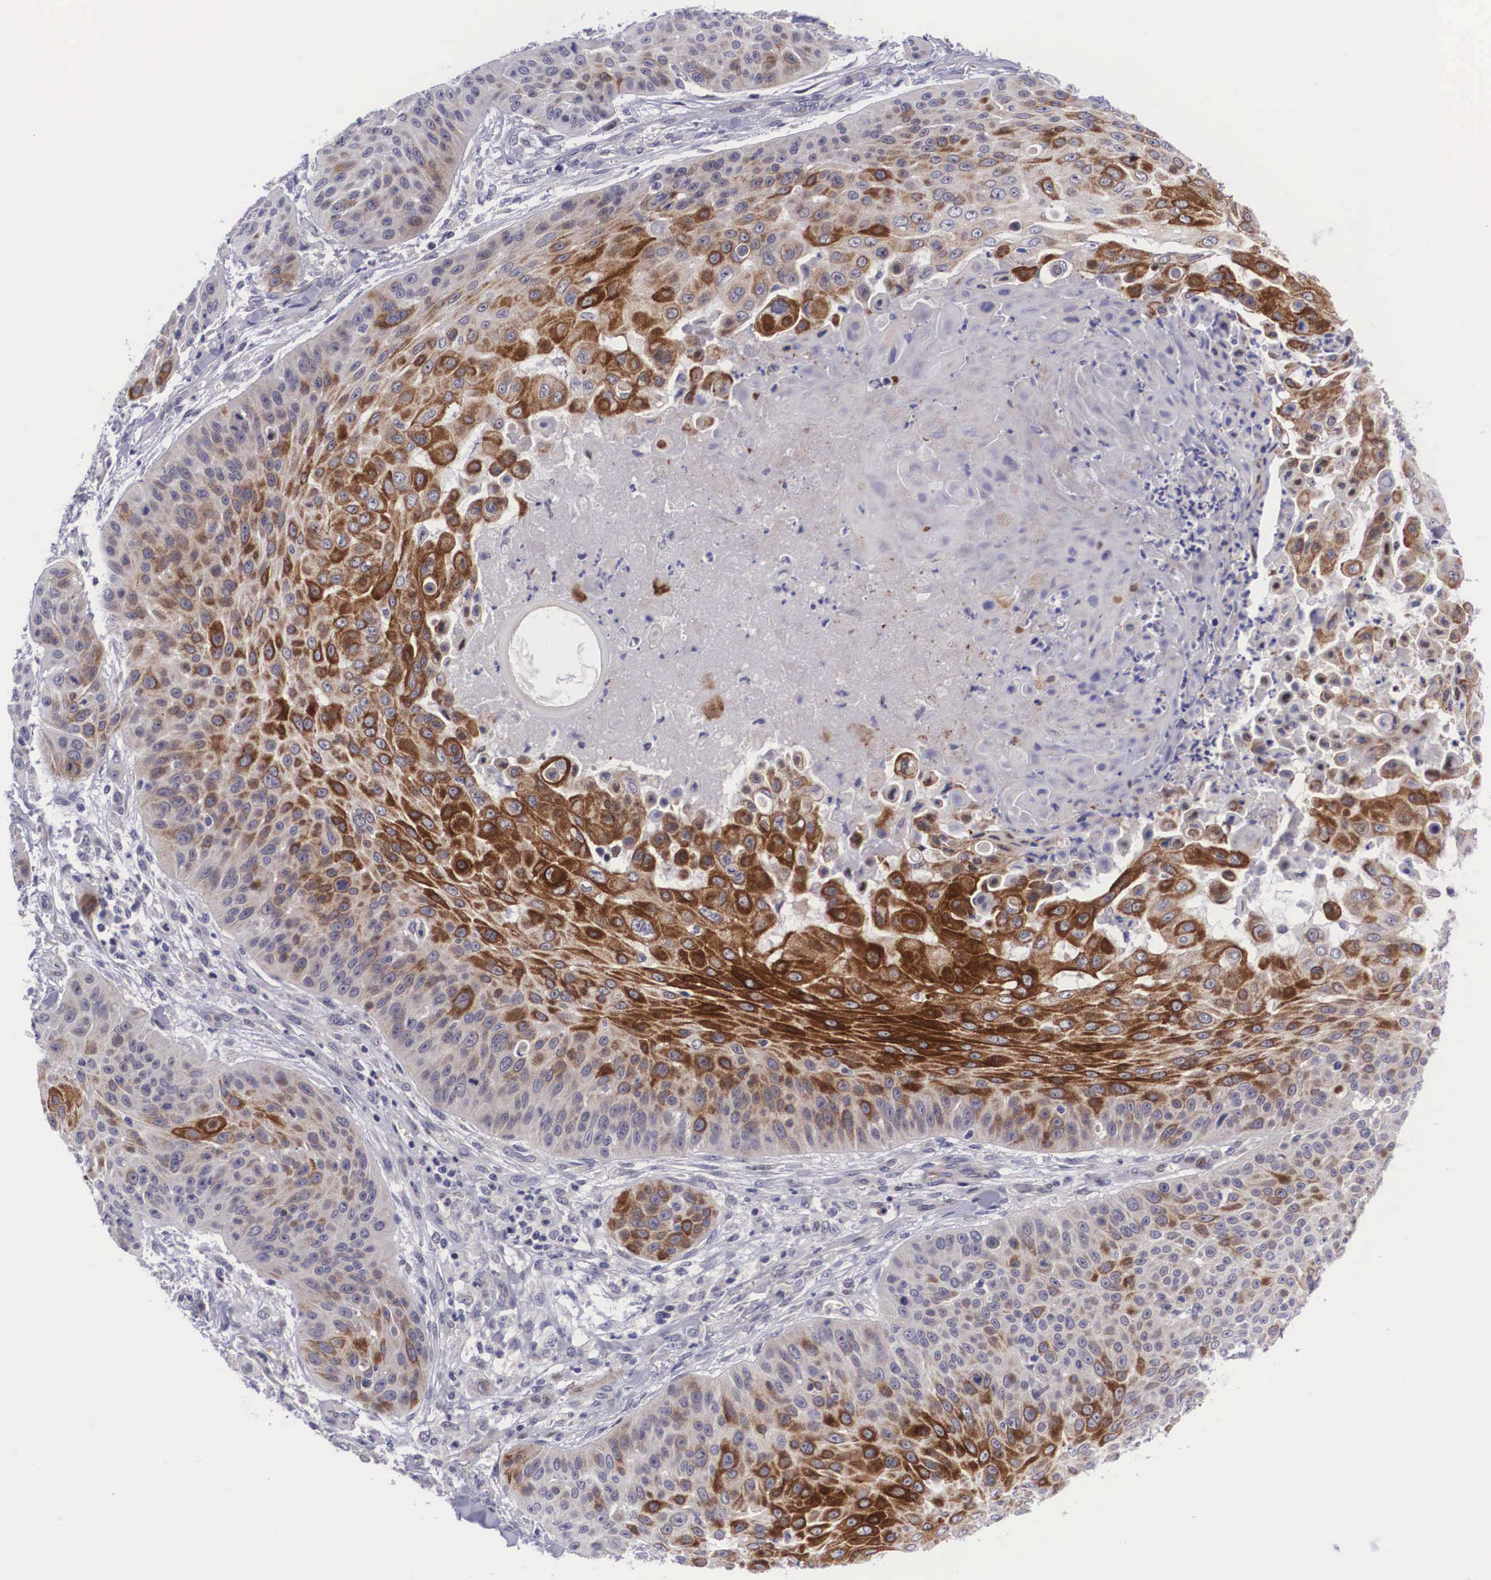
{"staining": {"intensity": "strong", "quantity": "25%-75%", "location": "cytoplasmic/membranous,nuclear"}, "tissue": "skin cancer", "cell_type": "Tumor cells", "image_type": "cancer", "snomed": [{"axis": "morphology", "description": "Squamous cell carcinoma, NOS"}, {"axis": "topography", "description": "Skin"}], "caption": "Tumor cells show high levels of strong cytoplasmic/membranous and nuclear expression in about 25%-75% of cells in human skin squamous cell carcinoma.", "gene": "EMID1", "patient": {"sex": "male", "age": 82}}